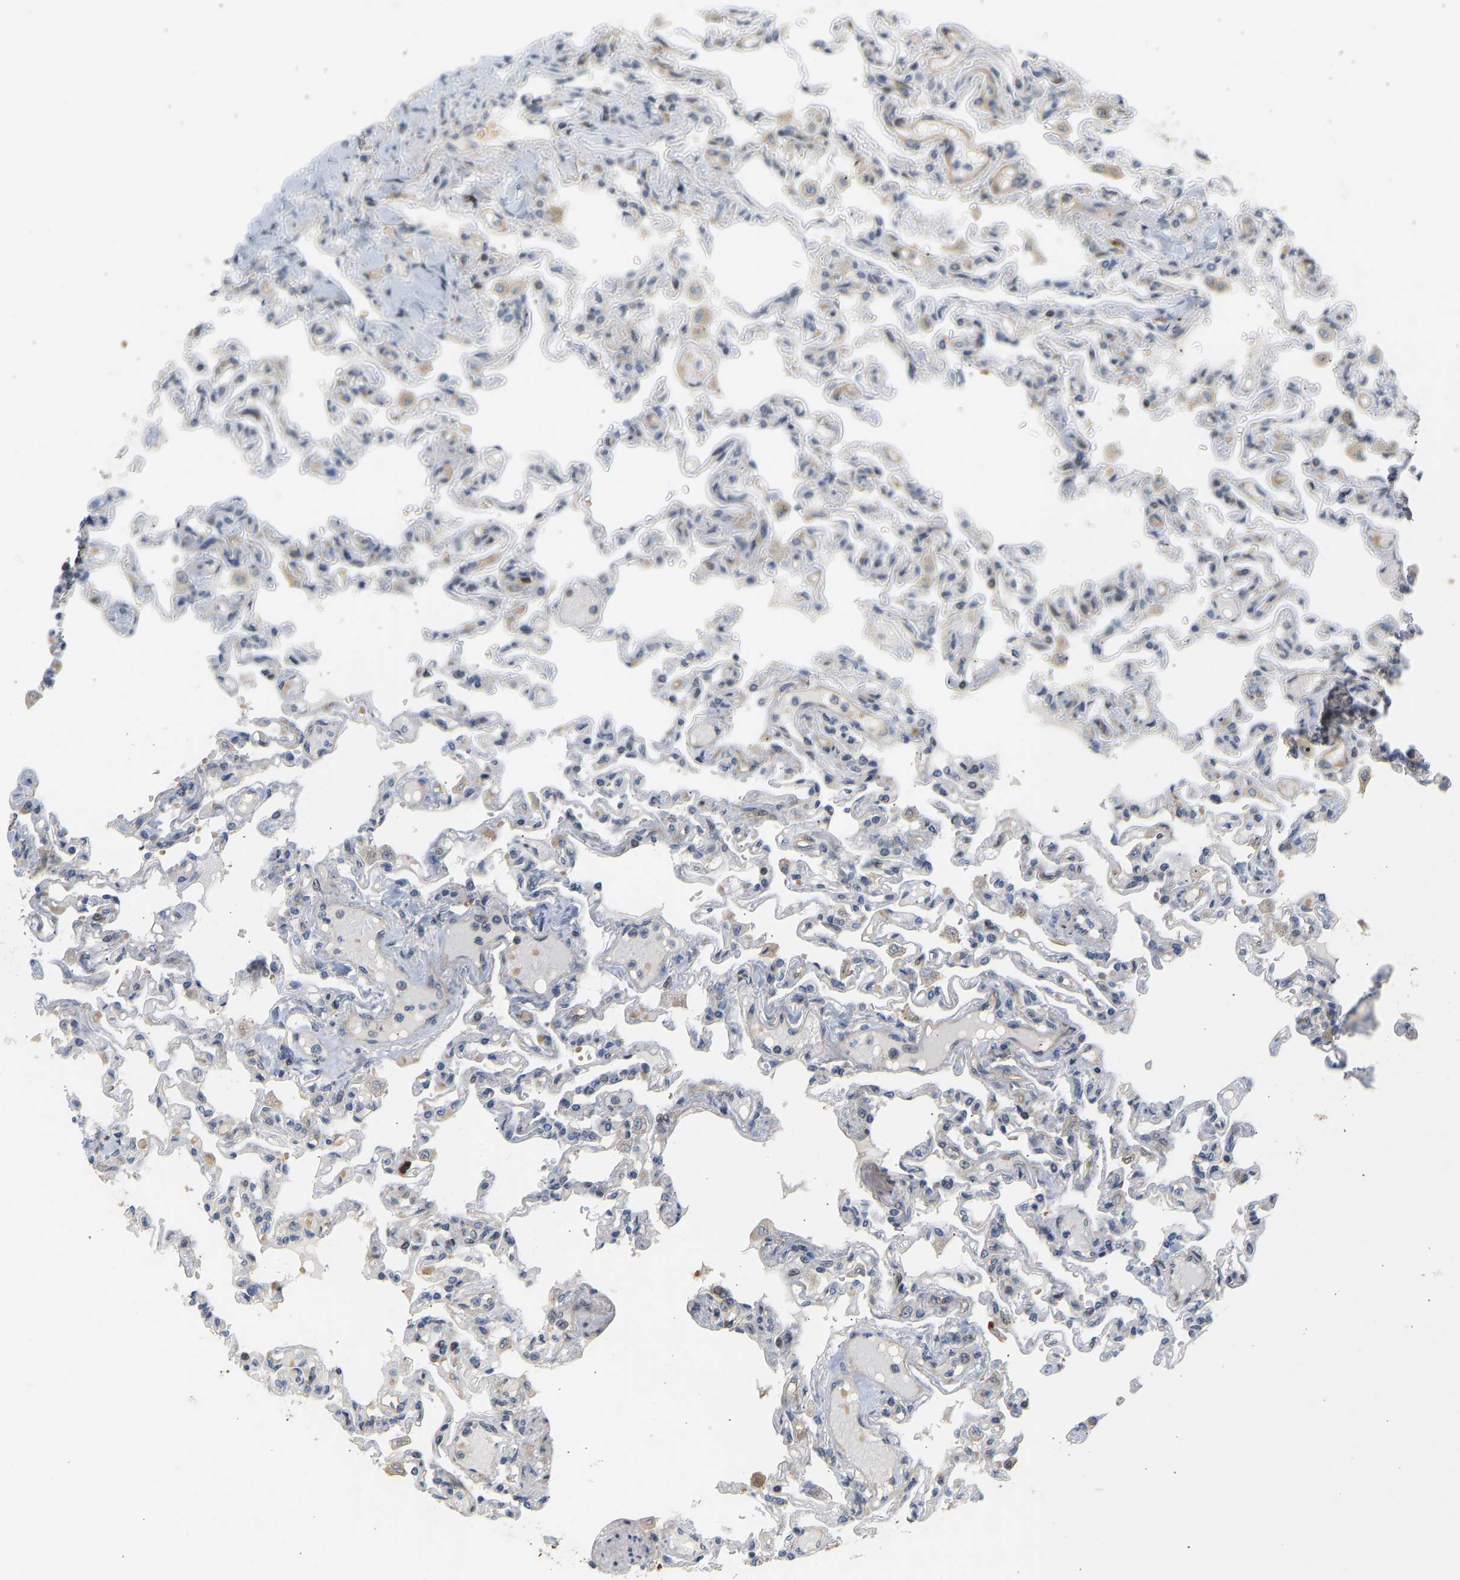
{"staining": {"intensity": "moderate", "quantity": "25%-75%", "location": "cytoplasmic/membranous"}, "tissue": "lung", "cell_type": "Alveolar cells", "image_type": "normal", "snomed": [{"axis": "morphology", "description": "Normal tissue, NOS"}, {"axis": "topography", "description": "Lung"}], "caption": "Protein staining by immunohistochemistry (IHC) reveals moderate cytoplasmic/membranous staining in about 25%-75% of alveolar cells in normal lung. (Brightfield microscopy of DAB IHC at high magnification).", "gene": "RPS14", "patient": {"sex": "male", "age": 21}}